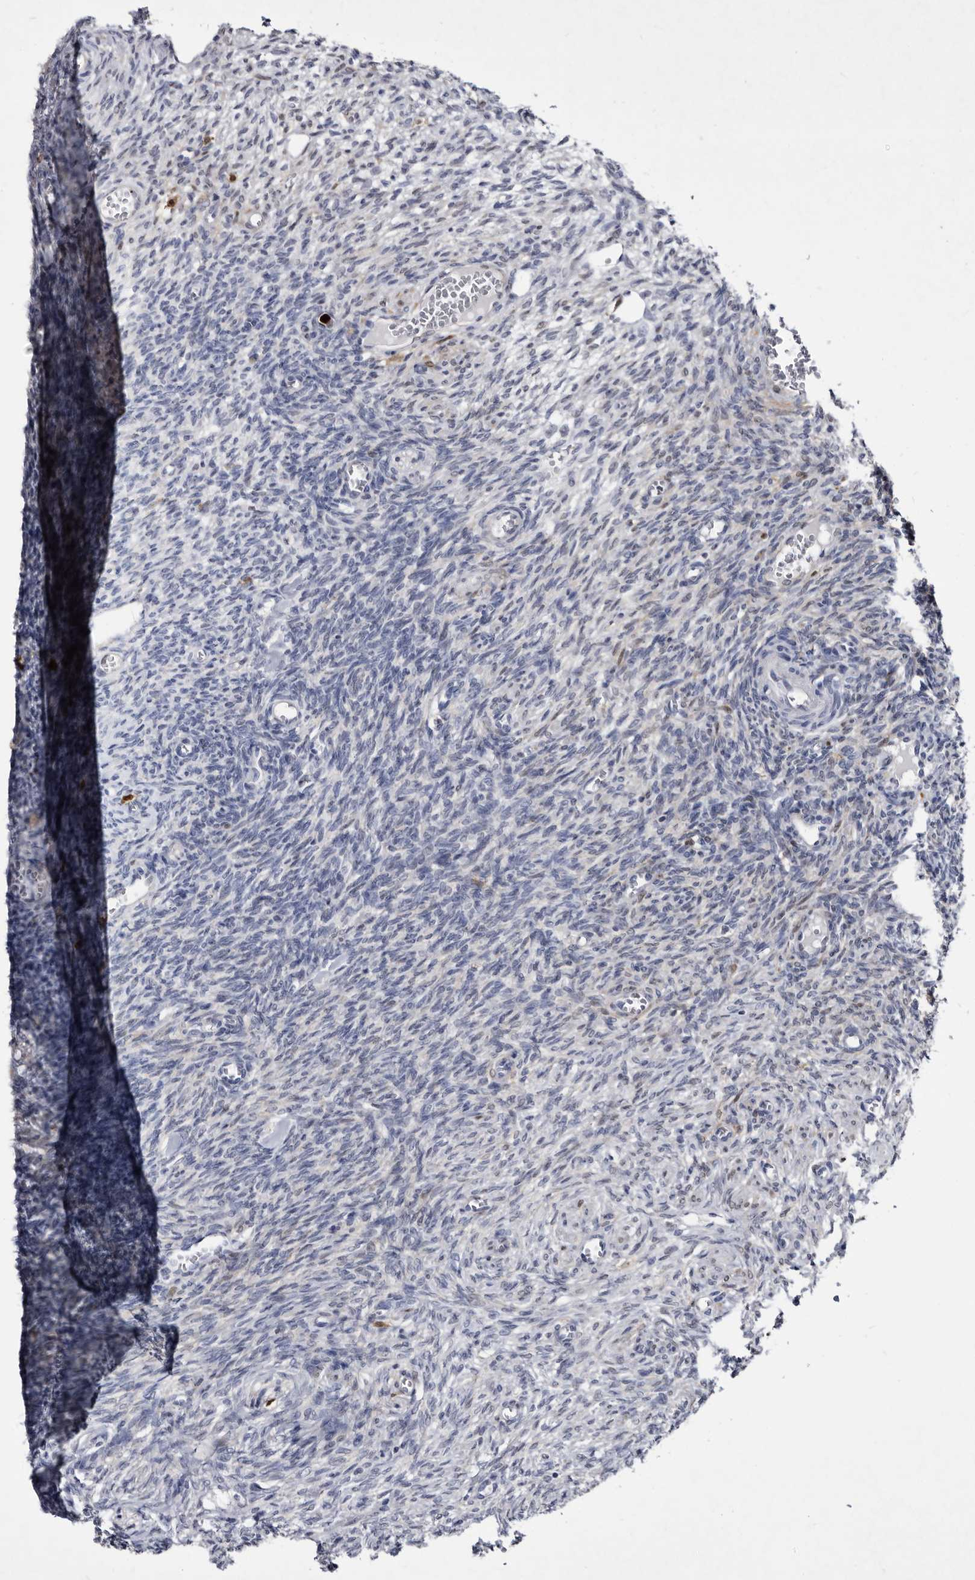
{"staining": {"intensity": "negative", "quantity": "none", "location": "none"}, "tissue": "ovary", "cell_type": "Follicle cells", "image_type": "normal", "snomed": [{"axis": "morphology", "description": "Normal tissue, NOS"}, {"axis": "topography", "description": "Ovary"}], "caption": "A high-resolution histopathology image shows immunohistochemistry (IHC) staining of normal ovary, which shows no significant positivity in follicle cells. Brightfield microscopy of immunohistochemistry (IHC) stained with DAB (brown) and hematoxylin (blue), captured at high magnification.", "gene": "SERPINB8", "patient": {"sex": "female", "age": 27}}